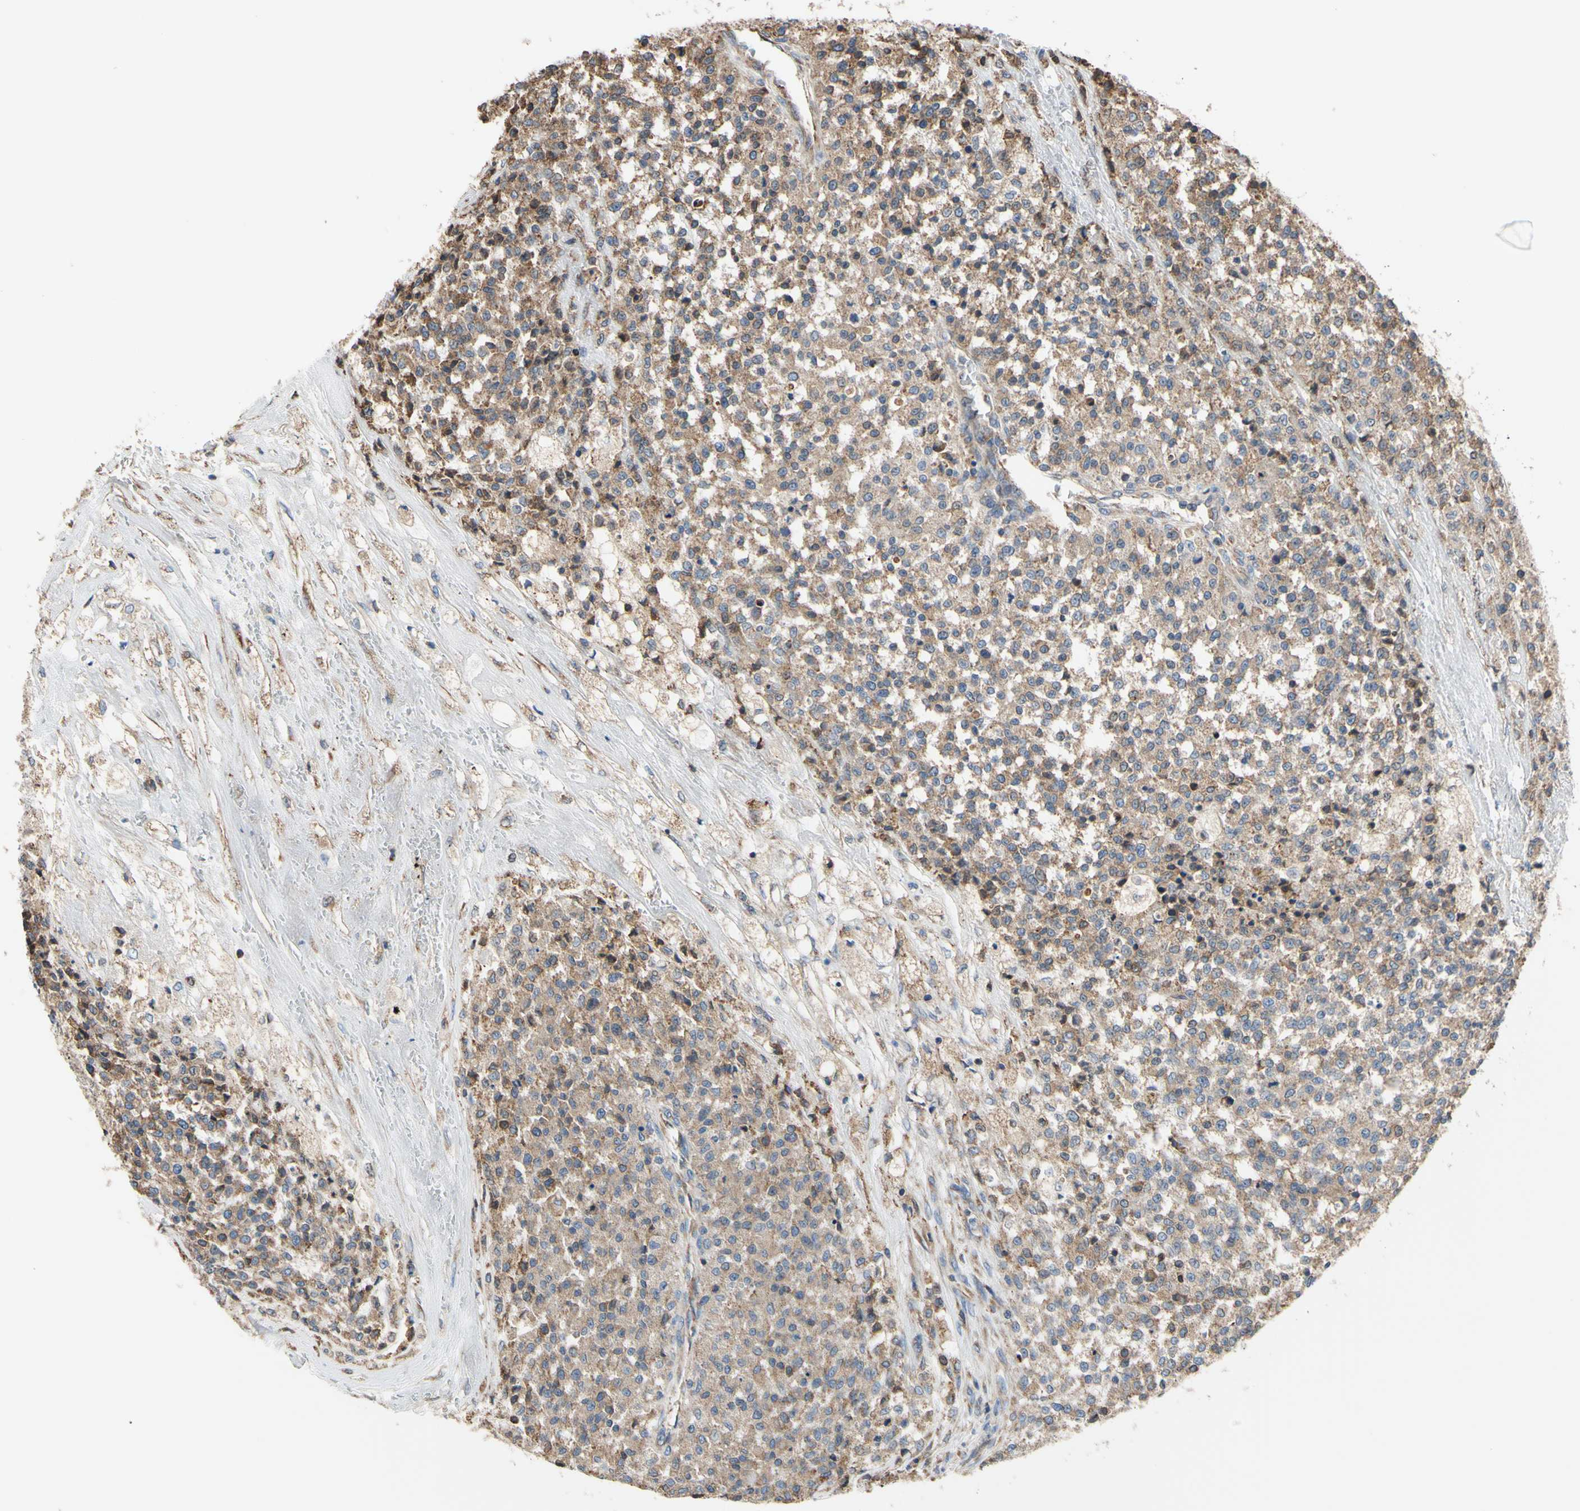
{"staining": {"intensity": "moderate", "quantity": ">75%", "location": "cytoplasmic/membranous"}, "tissue": "testis cancer", "cell_type": "Tumor cells", "image_type": "cancer", "snomed": [{"axis": "morphology", "description": "Seminoma, NOS"}, {"axis": "topography", "description": "Testis"}], "caption": "Testis cancer was stained to show a protein in brown. There is medium levels of moderate cytoplasmic/membranous expression in approximately >75% of tumor cells.", "gene": "BMF", "patient": {"sex": "male", "age": 59}}